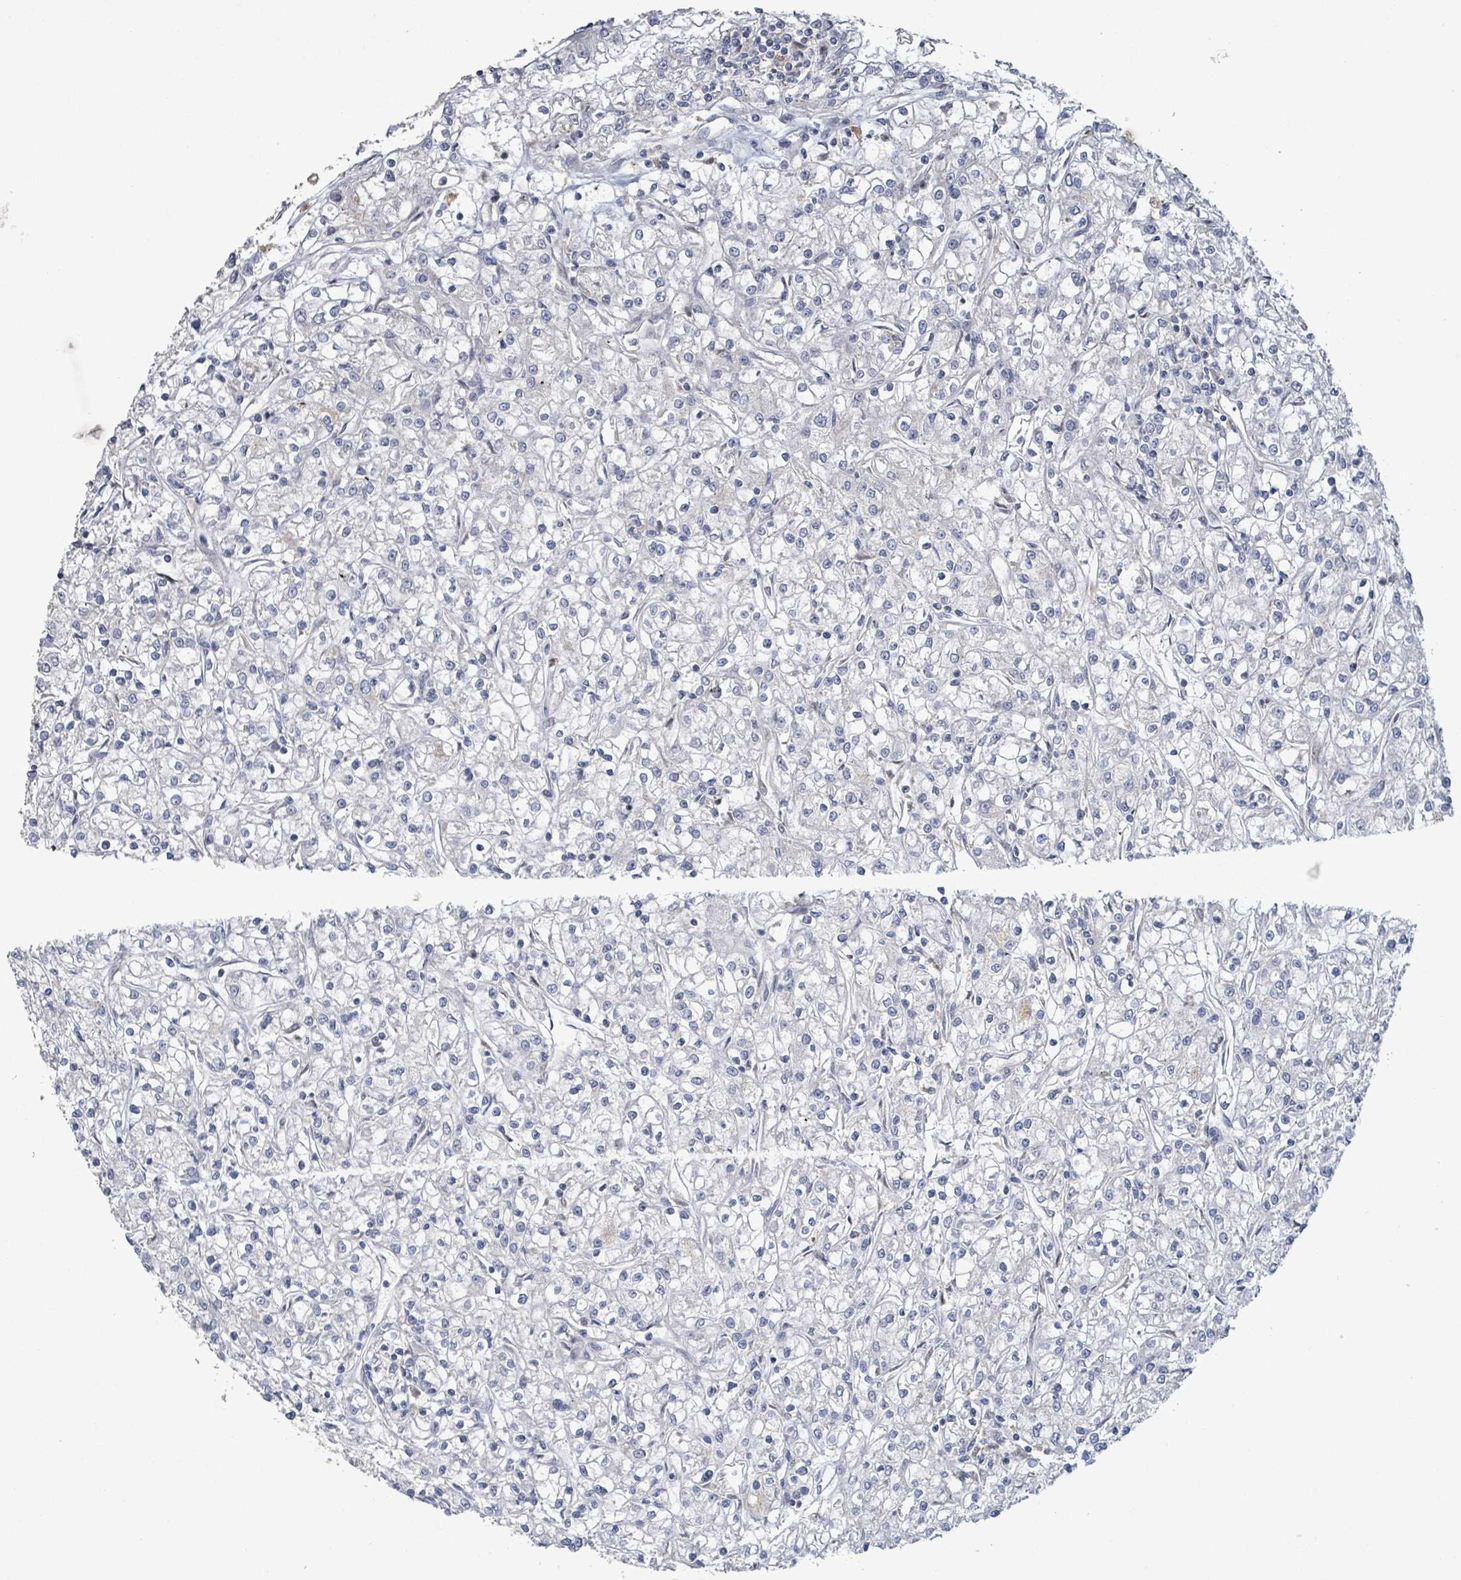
{"staining": {"intensity": "negative", "quantity": "none", "location": "none"}, "tissue": "renal cancer", "cell_type": "Tumor cells", "image_type": "cancer", "snomed": [{"axis": "morphology", "description": "Adenocarcinoma, NOS"}, {"axis": "topography", "description": "Kidney"}], "caption": "Photomicrograph shows no significant protein staining in tumor cells of adenocarcinoma (renal). (DAB IHC visualized using brightfield microscopy, high magnification).", "gene": "LILRA4", "patient": {"sex": "female", "age": 59}}